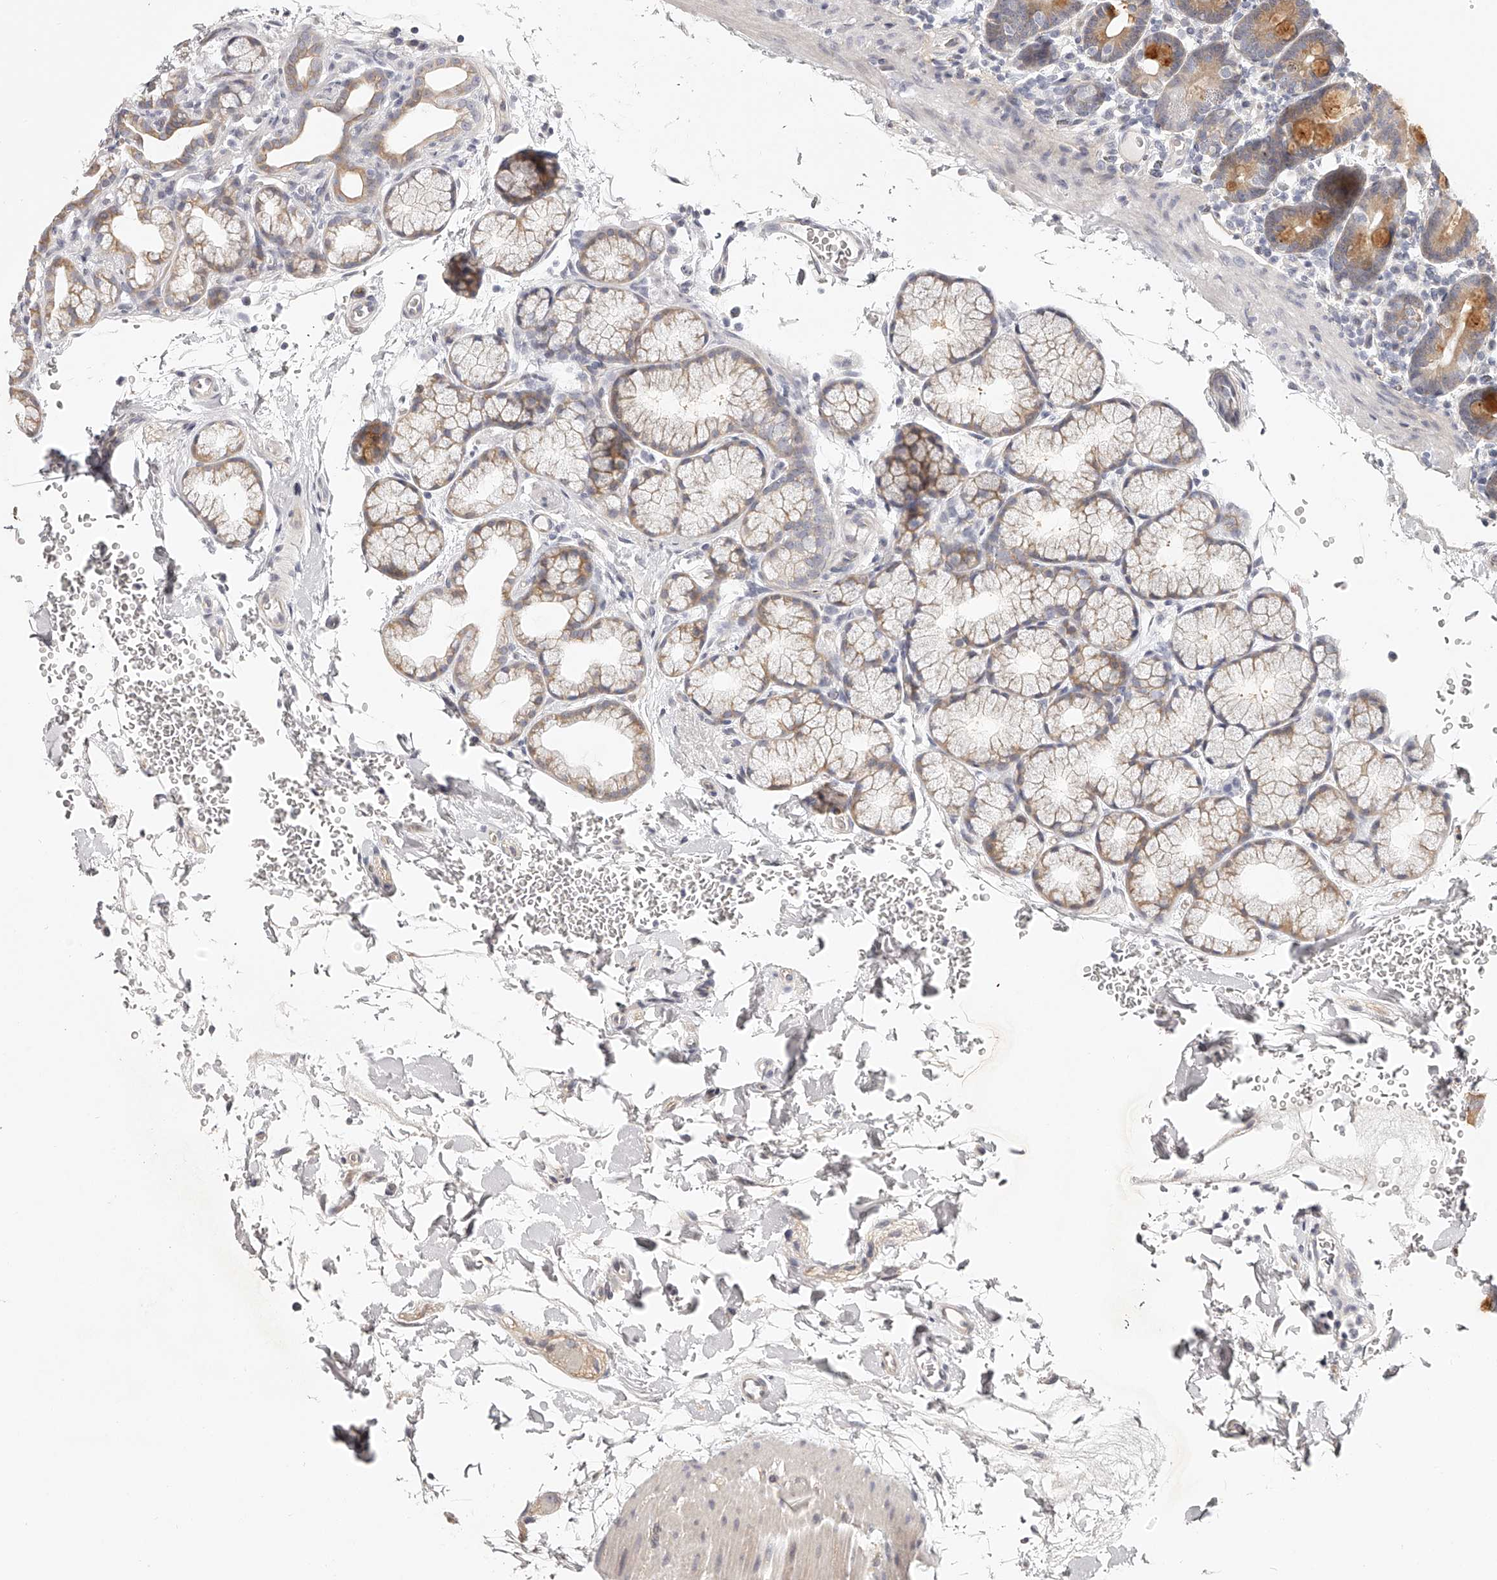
{"staining": {"intensity": "strong", "quantity": "<25%", "location": "cytoplasmic/membranous"}, "tissue": "duodenum", "cell_type": "Glandular cells", "image_type": "normal", "snomed": [{"axis": "morphology", "description": "Normal tissue, NOS"}, {"axis": "topography", "description": "Duodenum"}], "caption": "Brown immunohistochemical staining in benign human duodenum displays strong cytoplasmic/membranous expression in approximately <25% of glandular cells. (DAB IHC, brown staining for protein, blue staining for nuclei).", "gene": "ZNF582", "patient": {"sex": "male", "age": 54}}